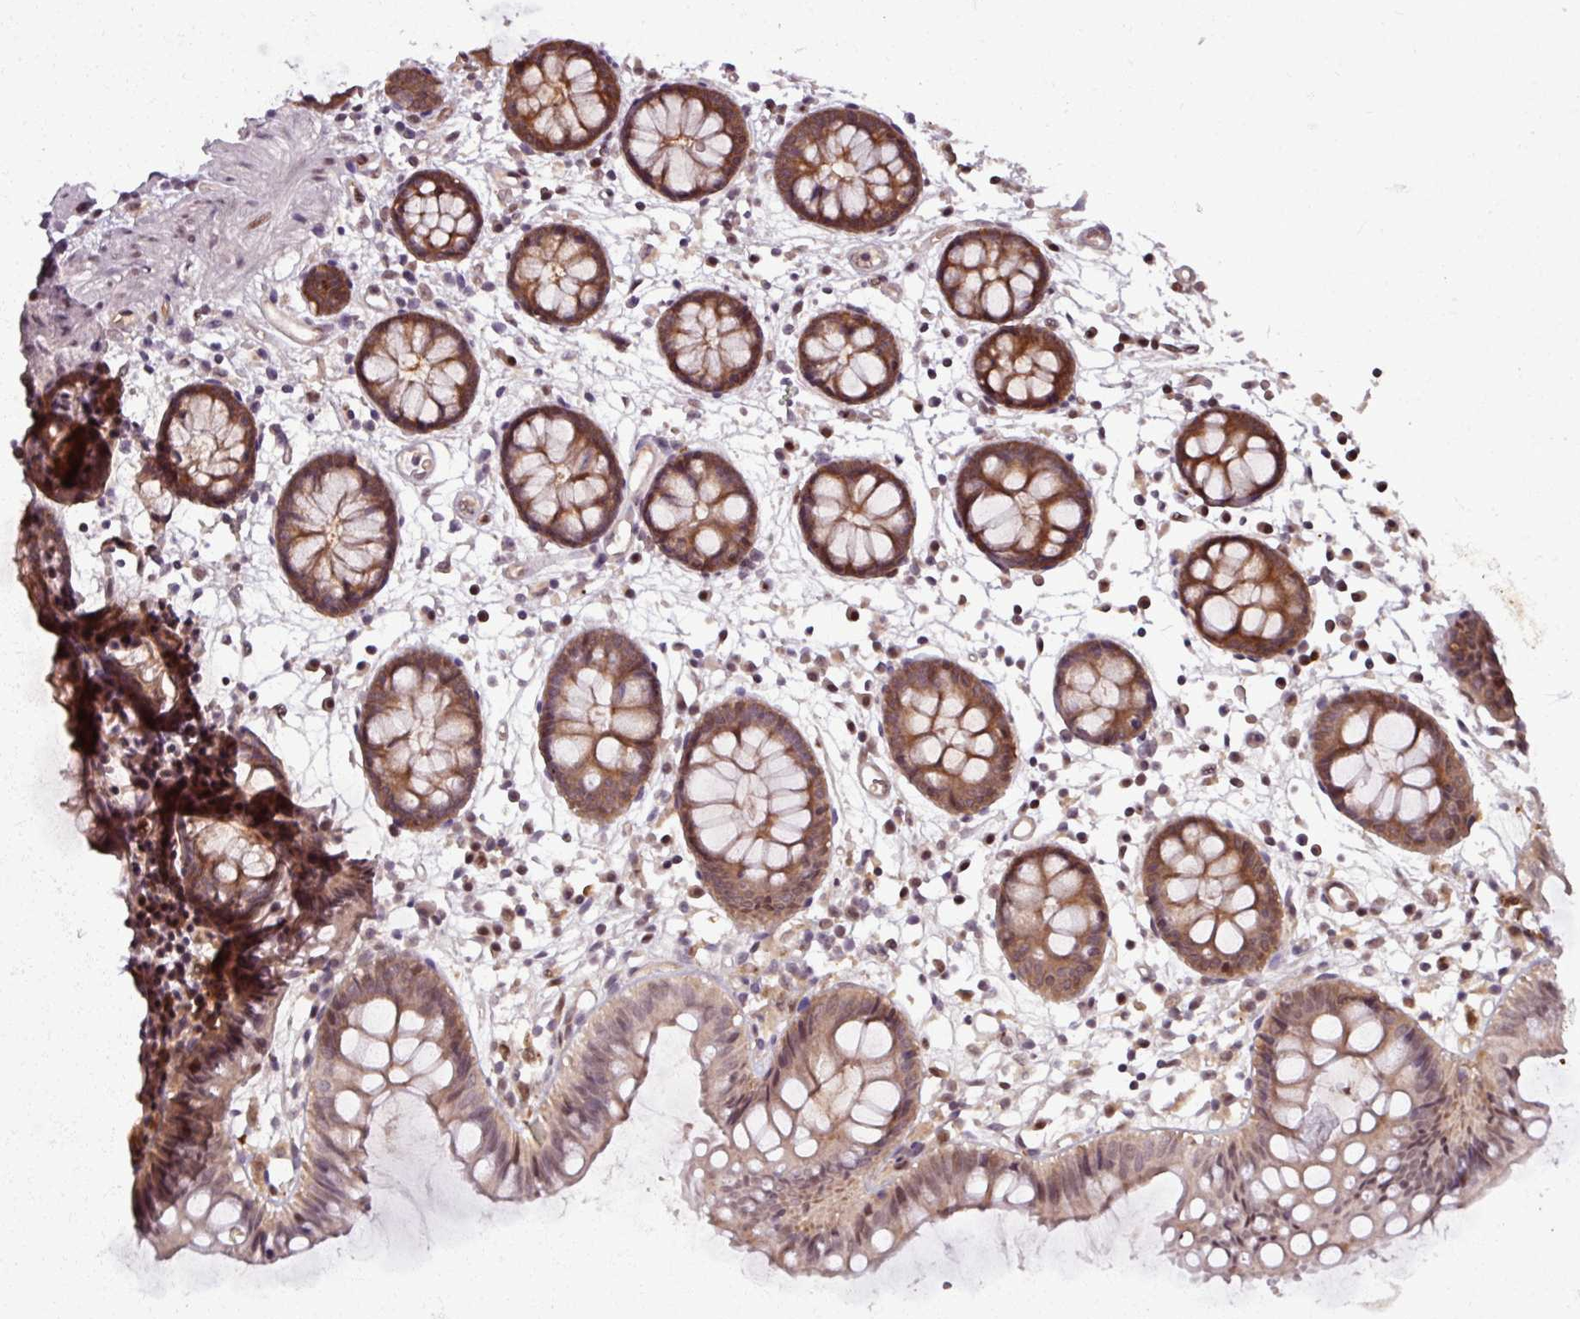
{"staining": {"intensity": "moderate", "quantity": ">75%", "location": "cytoplasmic/membranous,nuclear"}, "tissue": "colon", "cell_type": "Endothelial cells", "image_type": "normal", "snomed": [{"axis": "morphology", "description": "Normal tissue, NOS"}, {"axis": "topography", "description": "Colon"}], "caption": "This histopathology image displays immunohistochemistry staining of unremarkable colon, with medium moderate cytoplasmic/membranous,nuclear staining in about >75% of endothelial cells.", "gene": "KCTD11", "patient": {"sex": "female", "age": 84}}